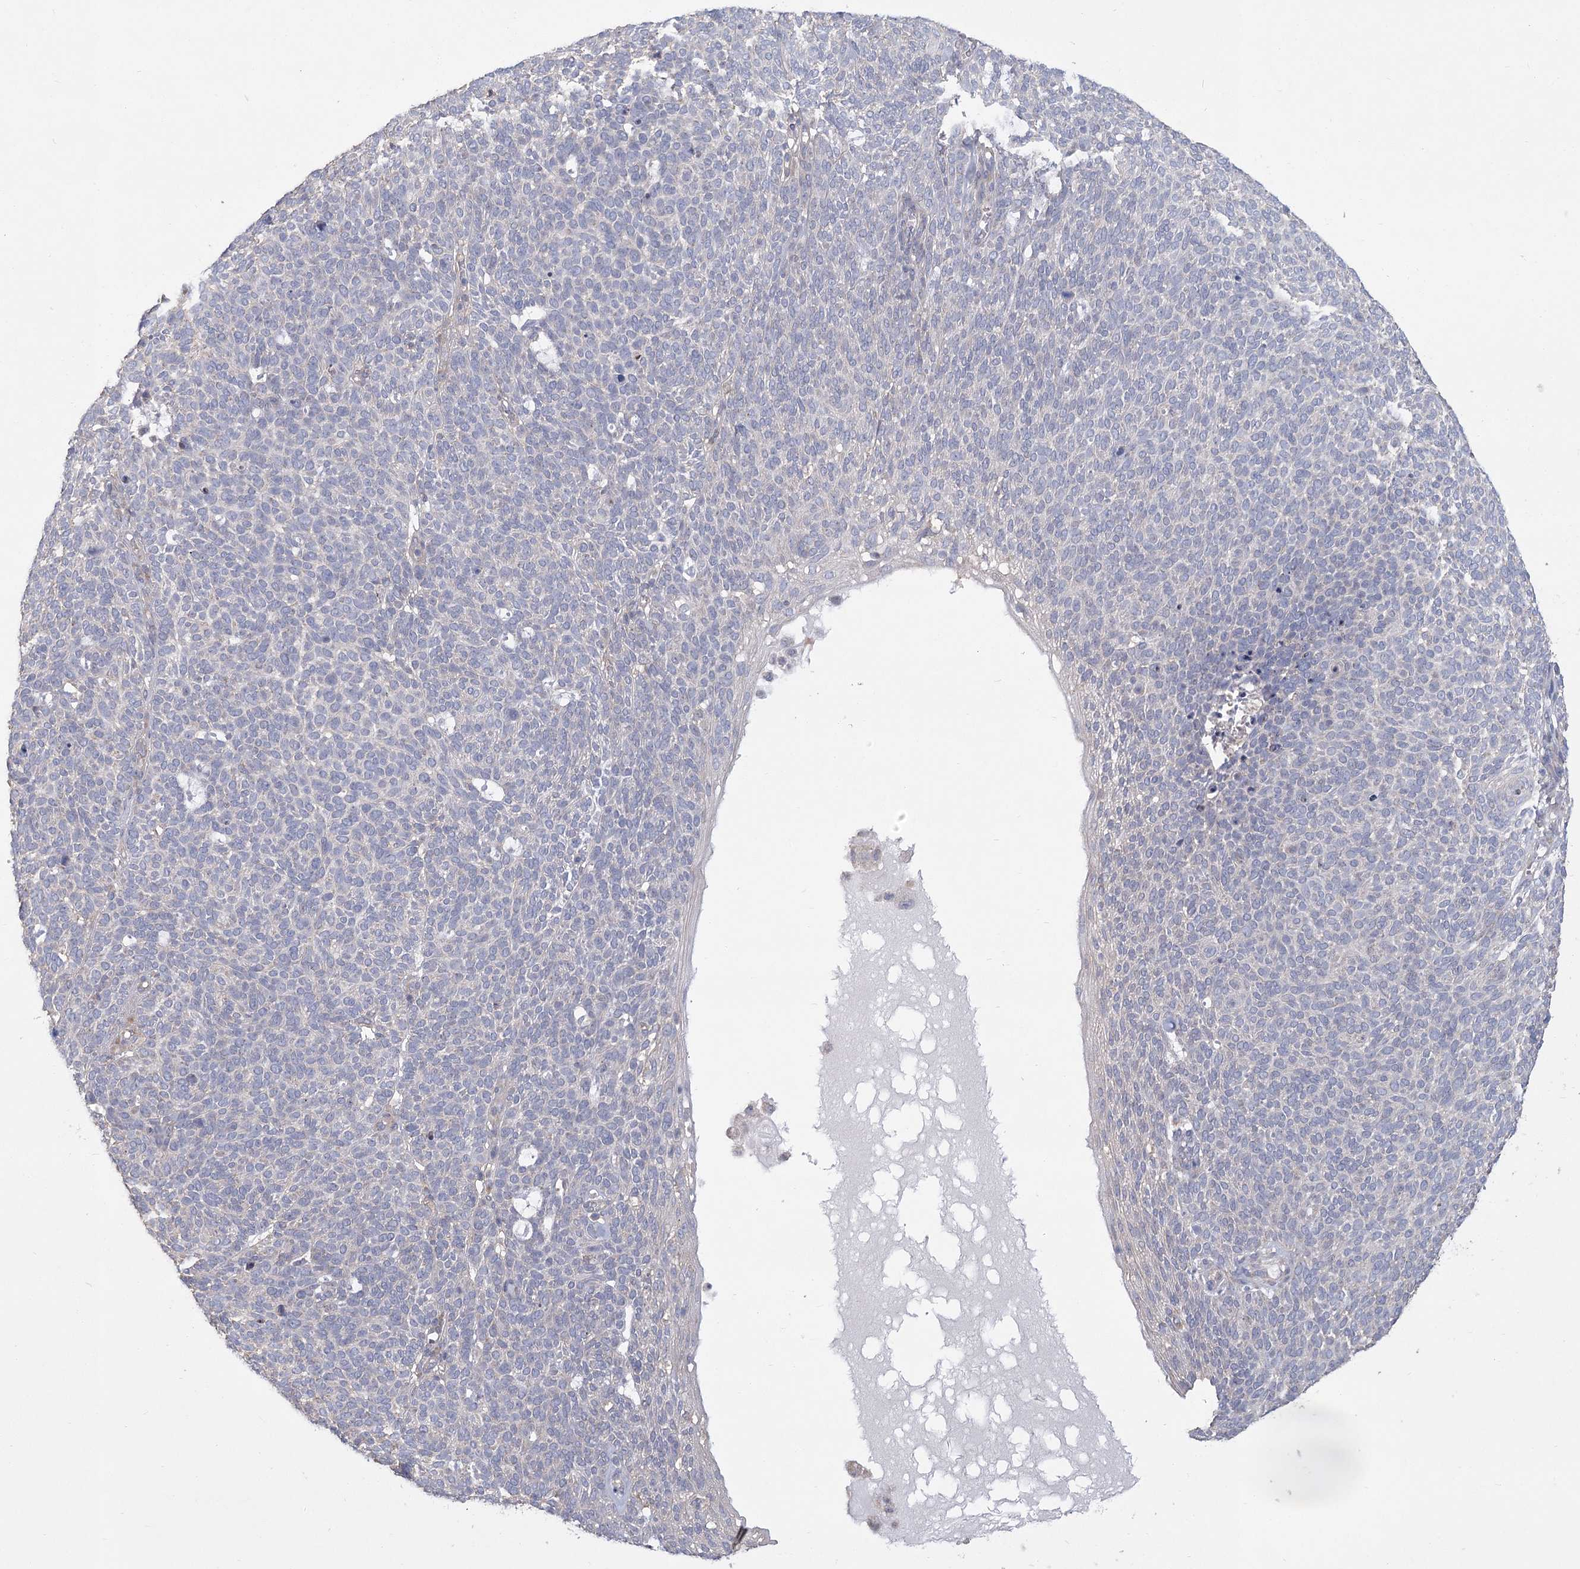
{"staining": {"intensity": "negative", "quantity": "none", "location": "none"}, "tissue": "skin cancer", "cell_type": "Tumor cells", "image_type": "cancer", "snomed": [{"axis": "morphology", "description": "Squamous cell carcinoma, NOS"}, {"axis": "topography", "description": "Skin"}], "caption": "This histopathology image is of skin cancer (squamous cell carcinoma) stained with immunohistochemistry (IHC) to label a protein in brown with the nuclei are counter-stained blue. There is no staining in tumor cells.", "gene": "CNTLN", "patient": {"sex": "female", "age": 90}}